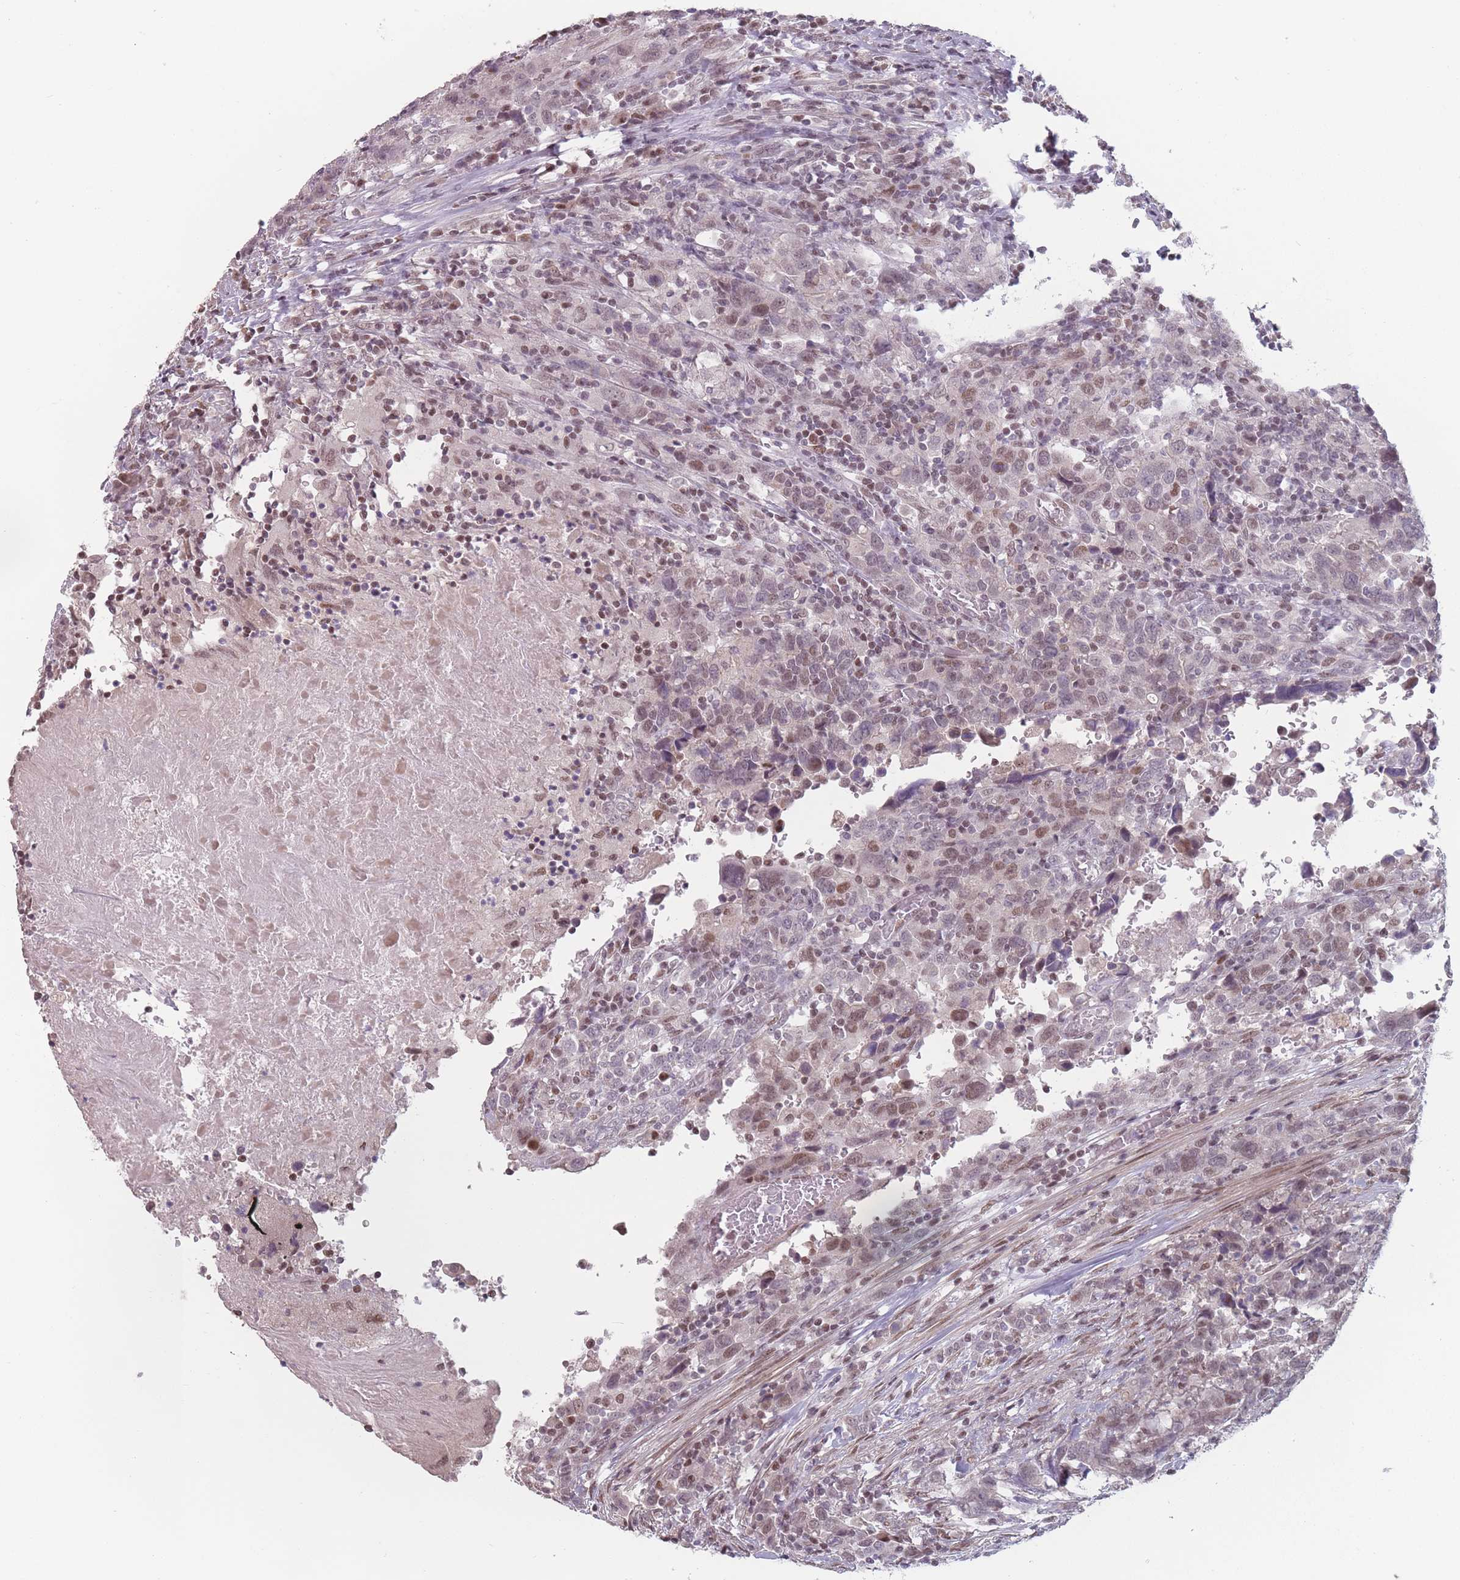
{"staining": {"intensity": "moderate", "quantity": ">75%", "location": "nuclear"}, "tissue": "urothelial cancer", "cell_type": "Tumor cells", "image_type": "cancer", "snomed": [{"axis": "morphology", "description": "Urothelial carcinoma, High grade"}, {"axis": "topography", "description": "Urinary bladder"}], "caption": "Immunohistochemical staining of urothelial cancer displays medium levels of moderate nuclear positivity in approximately >75% of tumor cells.", "gene": "SH3BGRL2", "patient": {"sex": "male", "age": 61}}